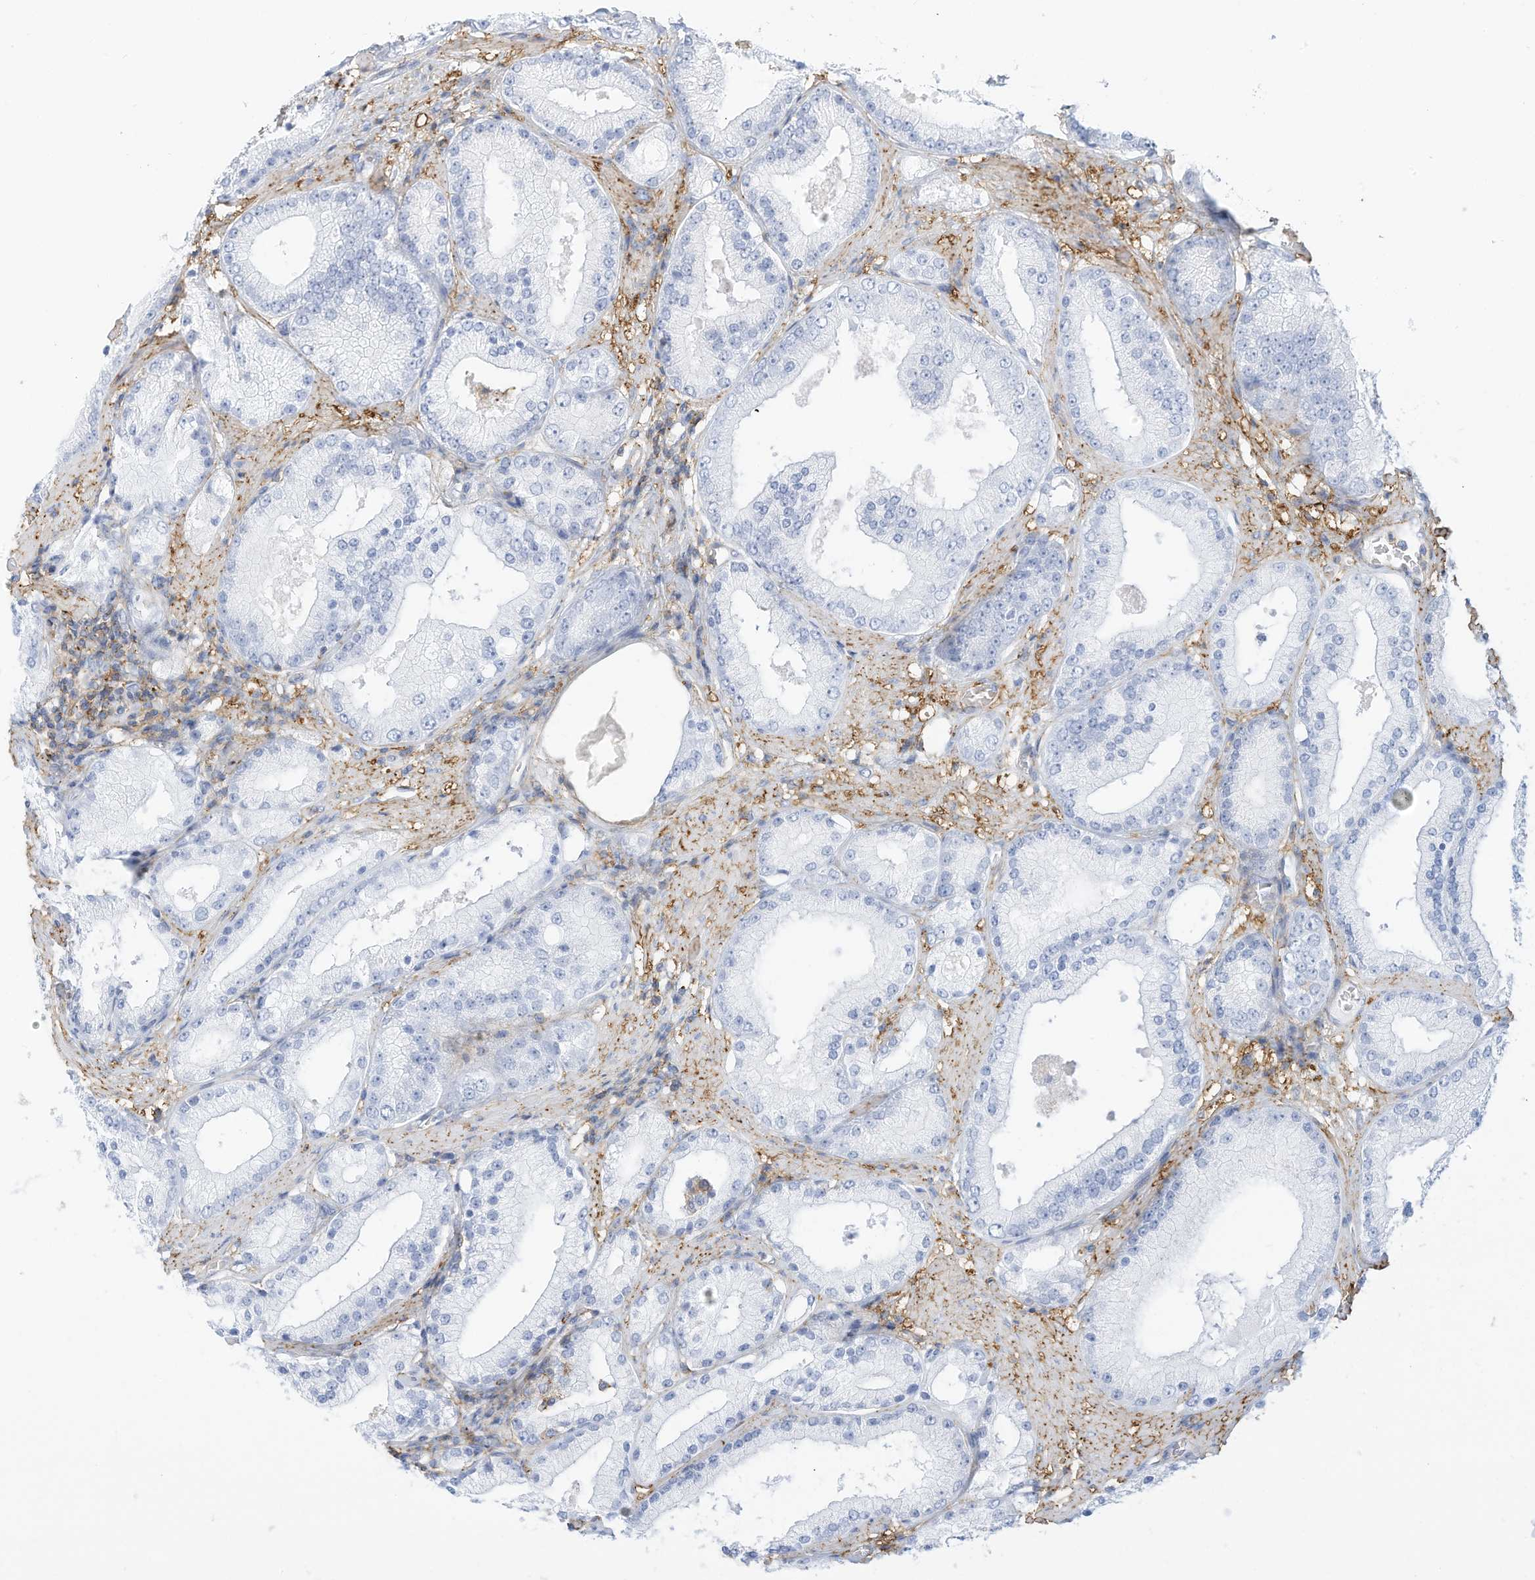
{"staining": {"intensity": "negative", "quantity": "none", "location": "none"}, "tissue": "prostate cancer", "cell_type": "Tumor cells", "image_type": "cancer", "snomed": [{"axis": "morphology", "description": "Adenocarcinoma, Low grade"}, {"axis": "topography", "description": "Prostate"}], "caption": "High magnification brightfield microscopy of prostate cancer (adenocarcinoma (low-grade)) stained with DAB (brown) and counterstained with hematoxylin (blue): tumor cells show no significant staining.", "gene": "TXNDC9", "patient": {"sex": "male", "age": 67}}